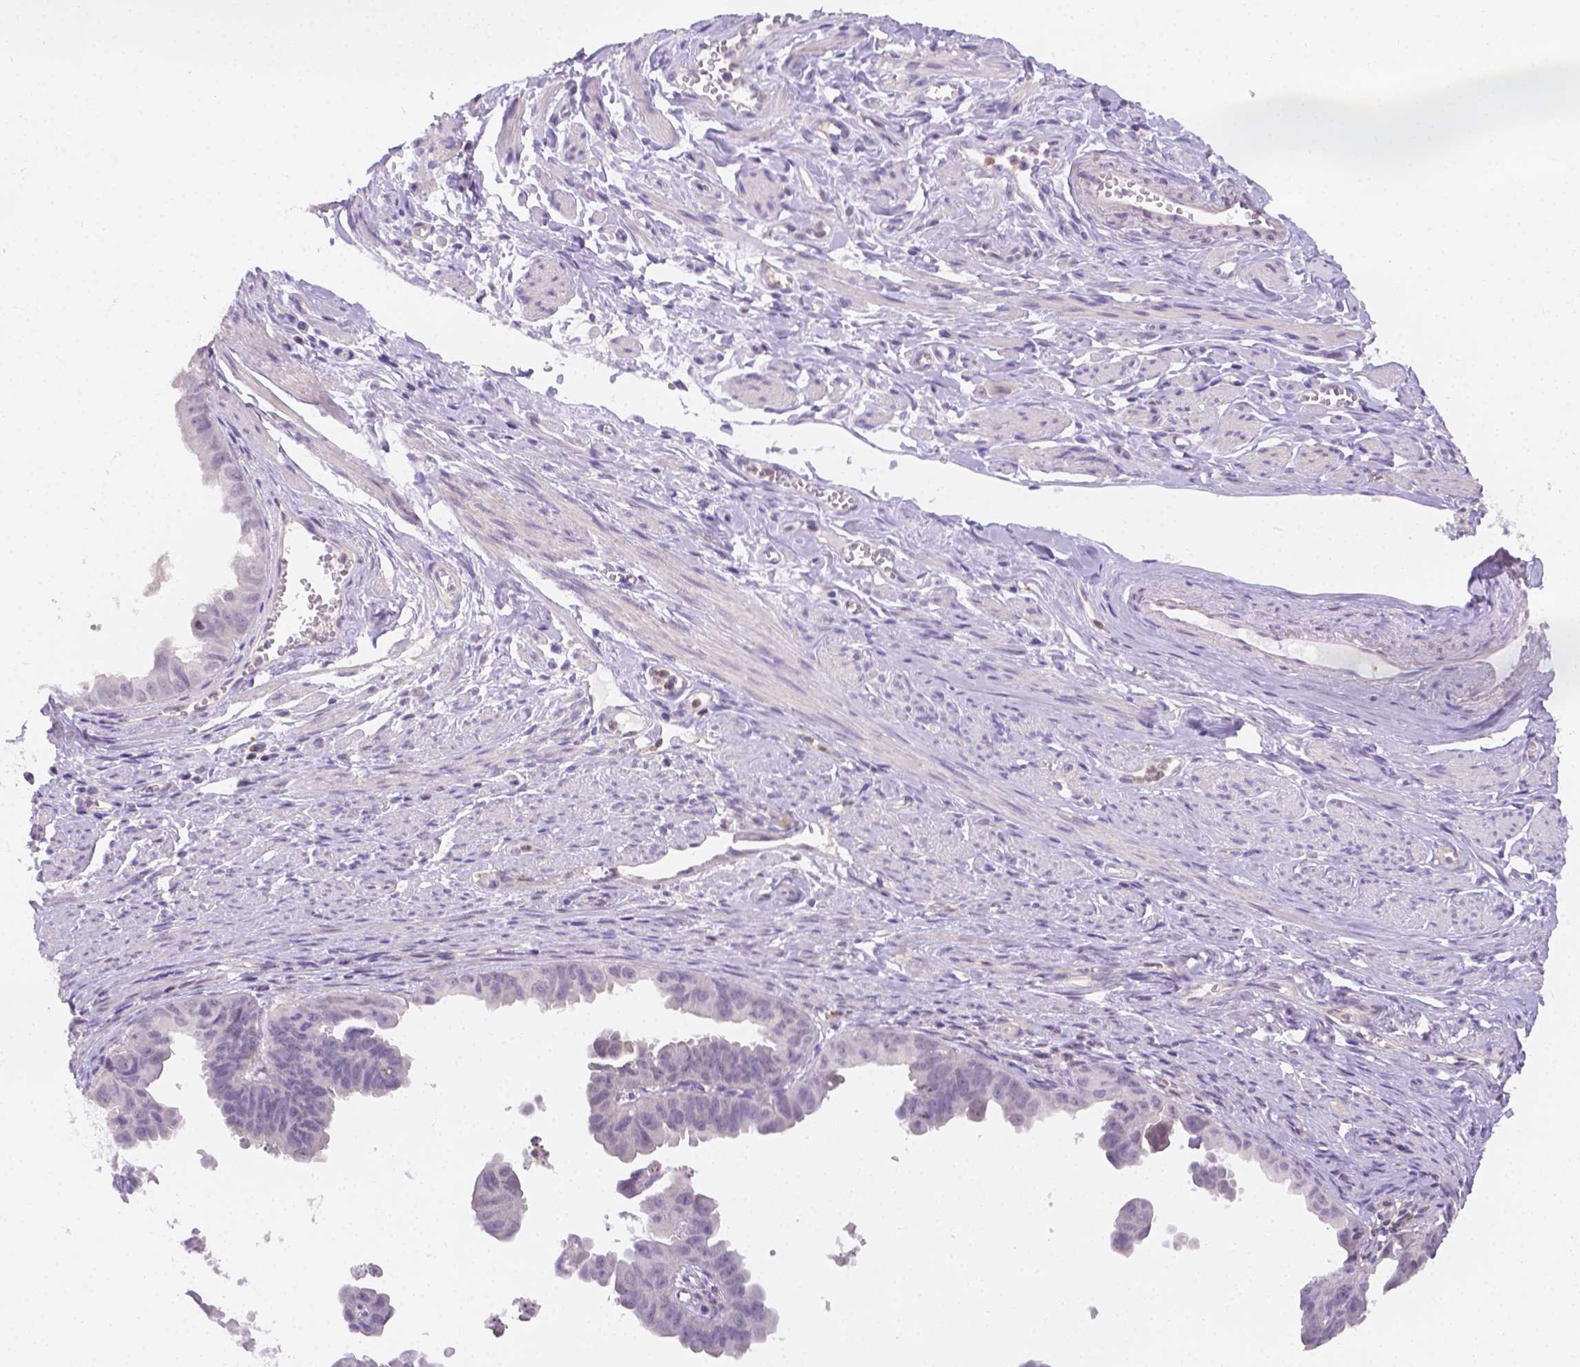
{"staining": {"intensity": "negative", "quantity": "none", "location": "none"}, "tissue": "ovarian cancer", "cell_type": "Tumor cells", "image_type": "cancer", "snomed": [{"axis": "morphology", "description": "Carcinoma, endometroid"}, {"axis": "topography", "description": "Ovary"}], "caption": "DAB (3,3'-diaminobenzidine) immunohistochemical staining of ovarian cancer demonstrates no significant positivity in tumor cells. (DAB (3,3'-diaminobenzidine) immunohistochemistry (IHC), high magnification).", "gene": "SGTB", "patient": {"sex": "female", "age": 85}}